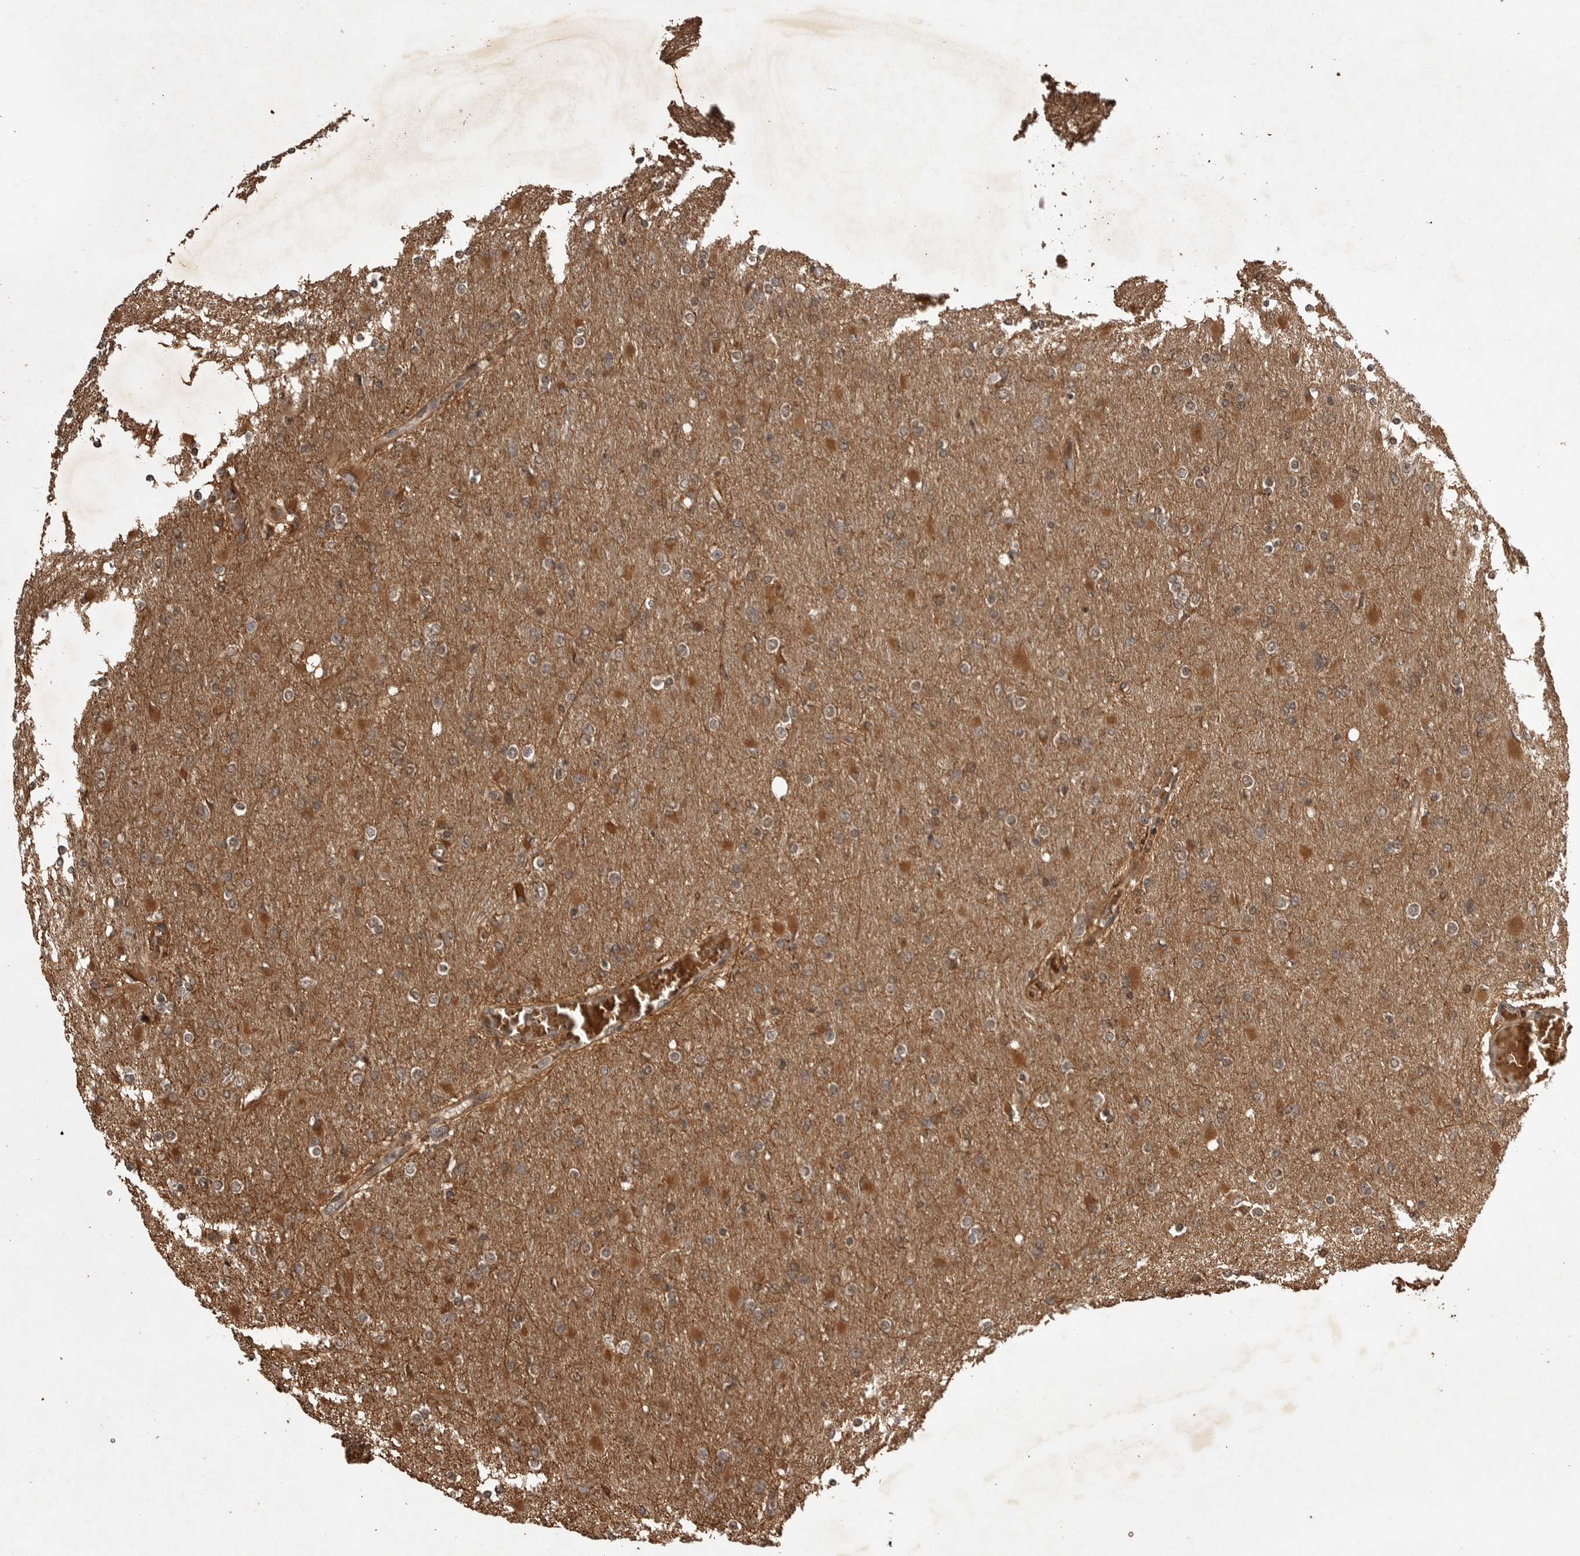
{"staining": {"intensity": "moderate", "quantity": "25%-75%", "location": "cytoplasmic/membranous"}, "tissue": "glioma", "cell_type": "Tumor cells", "image_type": "cancer", "snomed": [{"axis": "morphology", "description": "Glioma, malignant, High grade"}, {"axis": "topography", "description": "Cerebral cortex"}], "caption": "Human malignant glioma (high-grade) stained for a protein (brown) shows moderate cytoplasmic/membranous positive expression in about 25%-75% of tumor cells.", "gene": "AKAP7", "patient": {"sex": "female", "age": 36}}